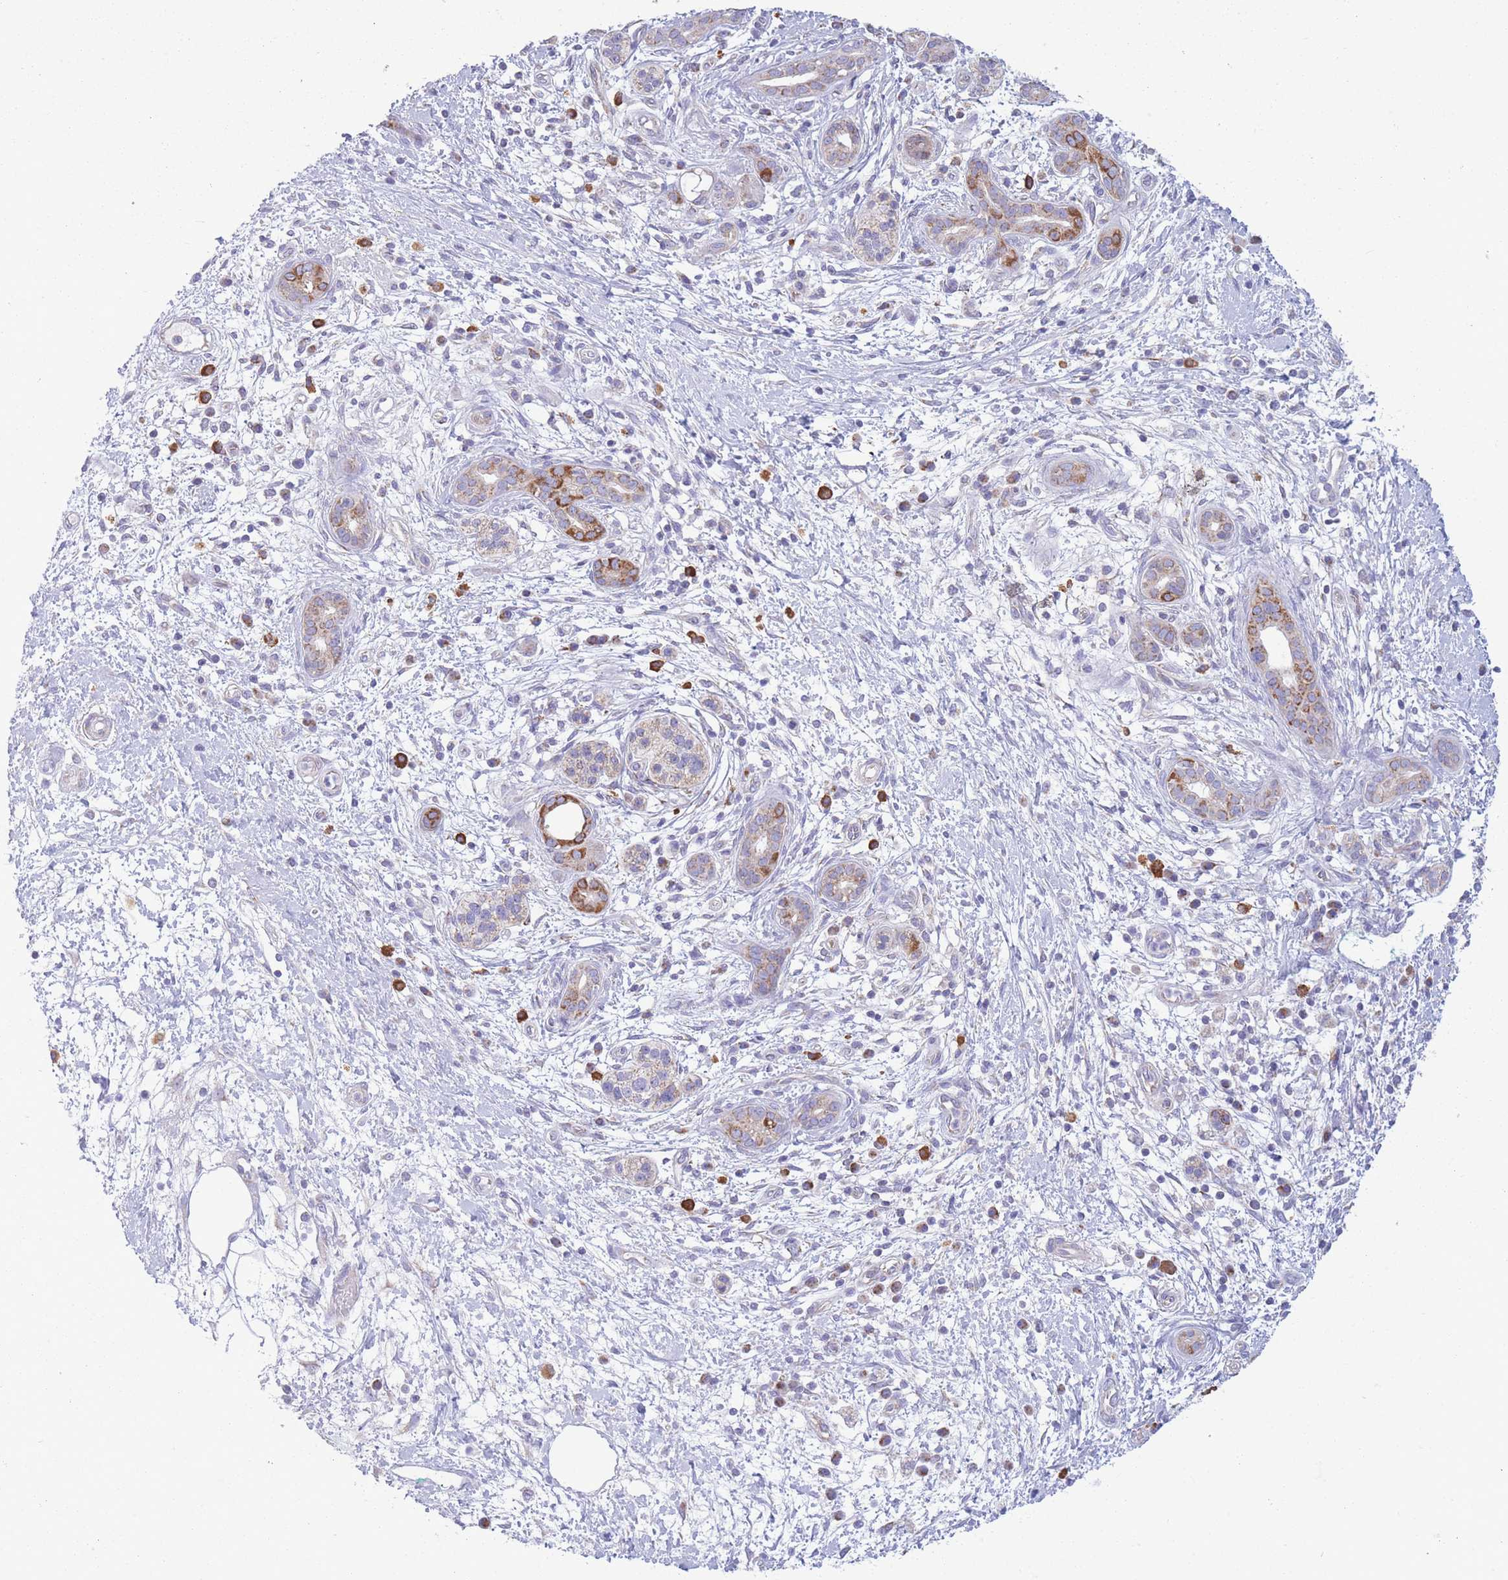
{"staining": {"intensity": "negative", "quantity": "none", "location": "none"}, "tissue": "pancreatic cancer", "cell_type": "Tumor cells", "image_type": "cancer", "snomed": [{"axis": "morphology", "description": "Adenocarcinoma, NOS"}, {"axis": "topography", "description": "Pancreas"}], "caption": "Immunohistochemistry photomicrograph of neoplastic tissue: pancreatic cancer (adenocarcinoma) stained with DAB (3,3'-diaminobenzidine) reveals no significant protein staining in tumor cells.", "gene": "PDHA1", "patient": {"sex": "male", "age": 78}}